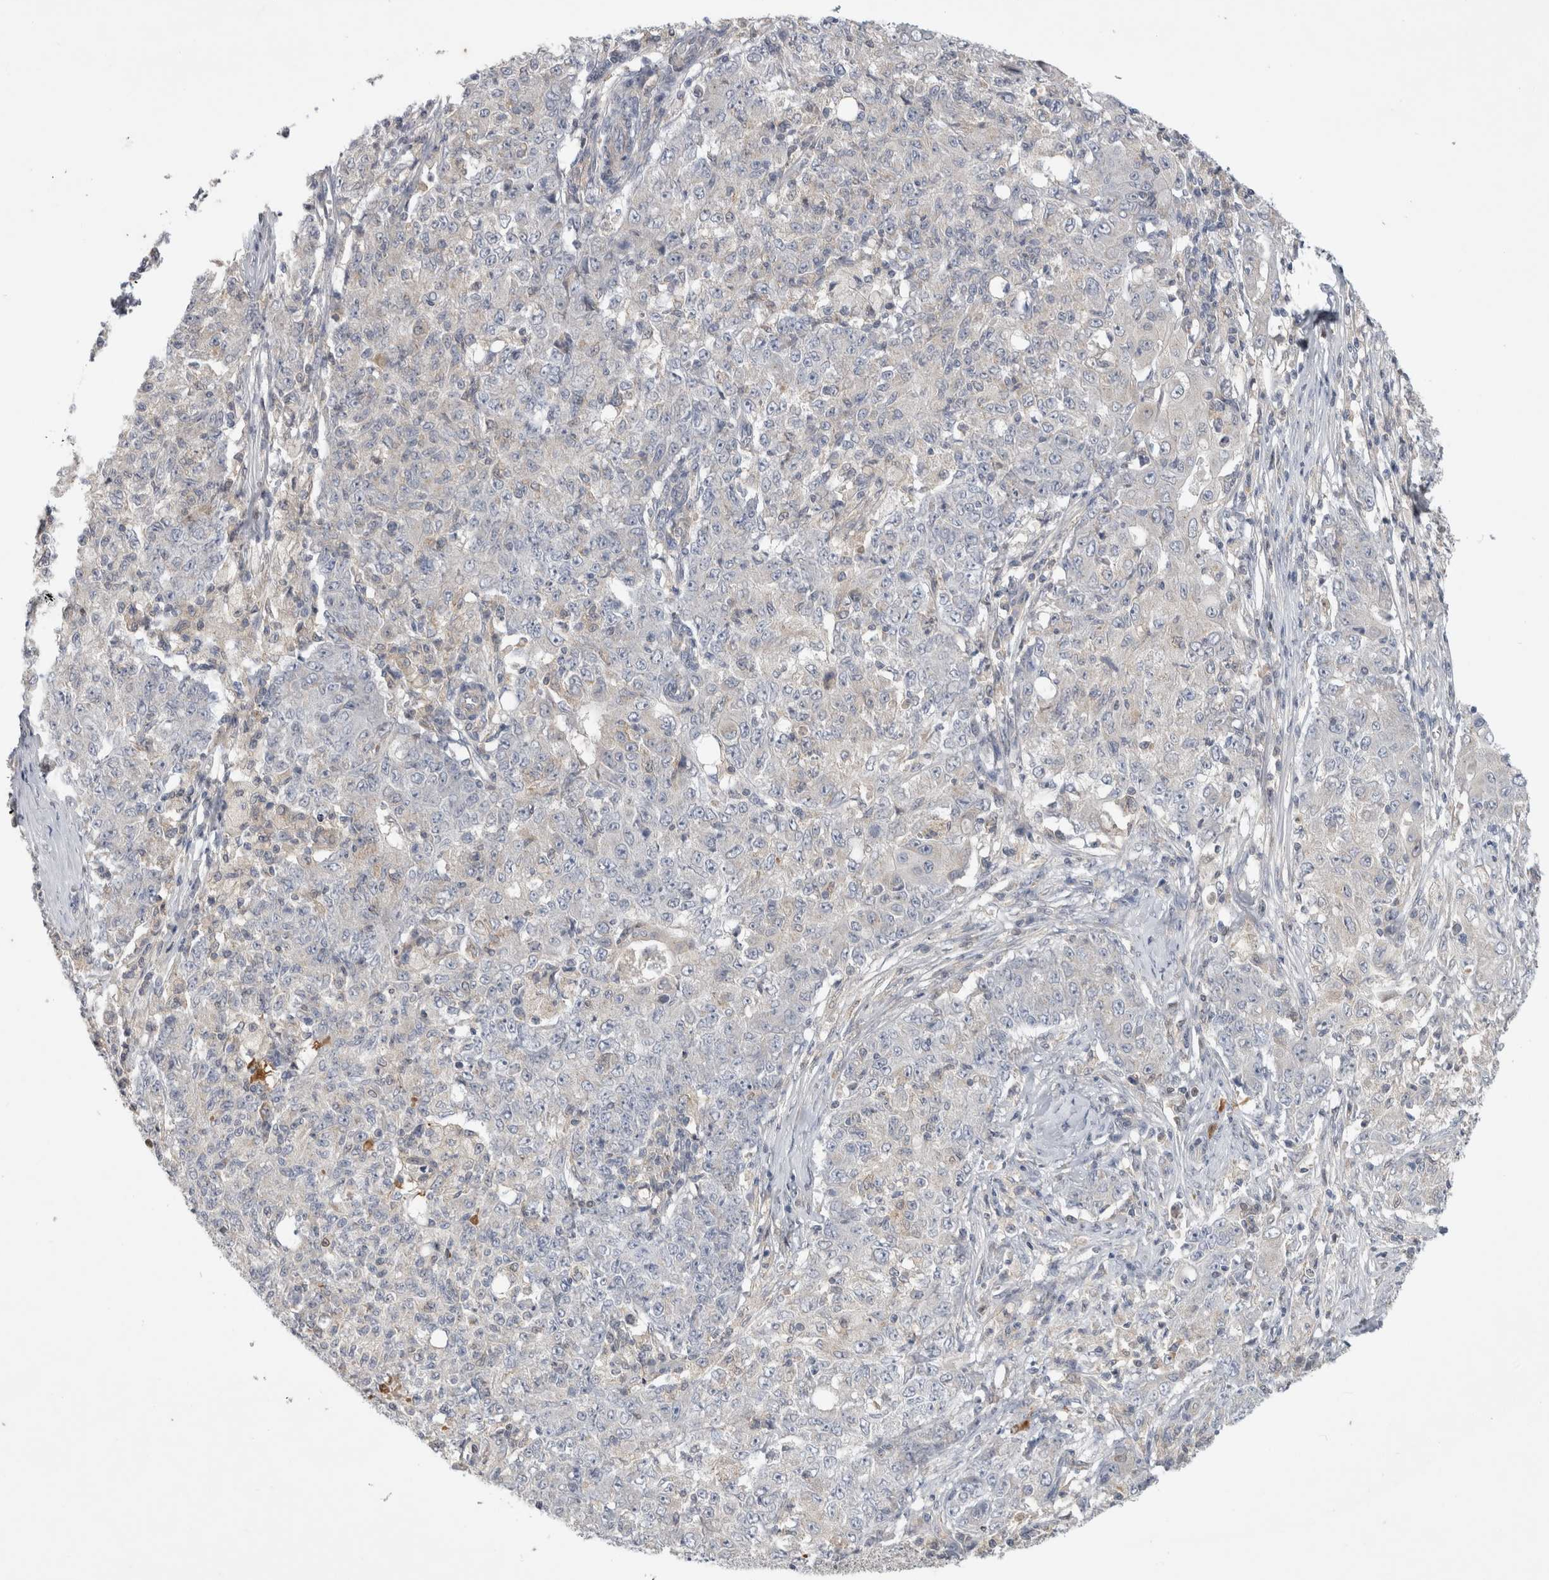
{"staining": {"intensity": "negative", "quantity": "none", "location": "none"}, "tissue": "ovarian cancer", "cell_type": "Tumor cells", "image_type": "cancer", "snomed": [{"axis": "morphology", "description": "Carcinoma, endometroid"}, {"axis": "topography", "description": "Ovary"}], "caption": "Tumor cells are negative for brown protein staining in ovarian cancer.", "gene": "SRD5A3", "patient": {"sex": "female", "age": 42}}